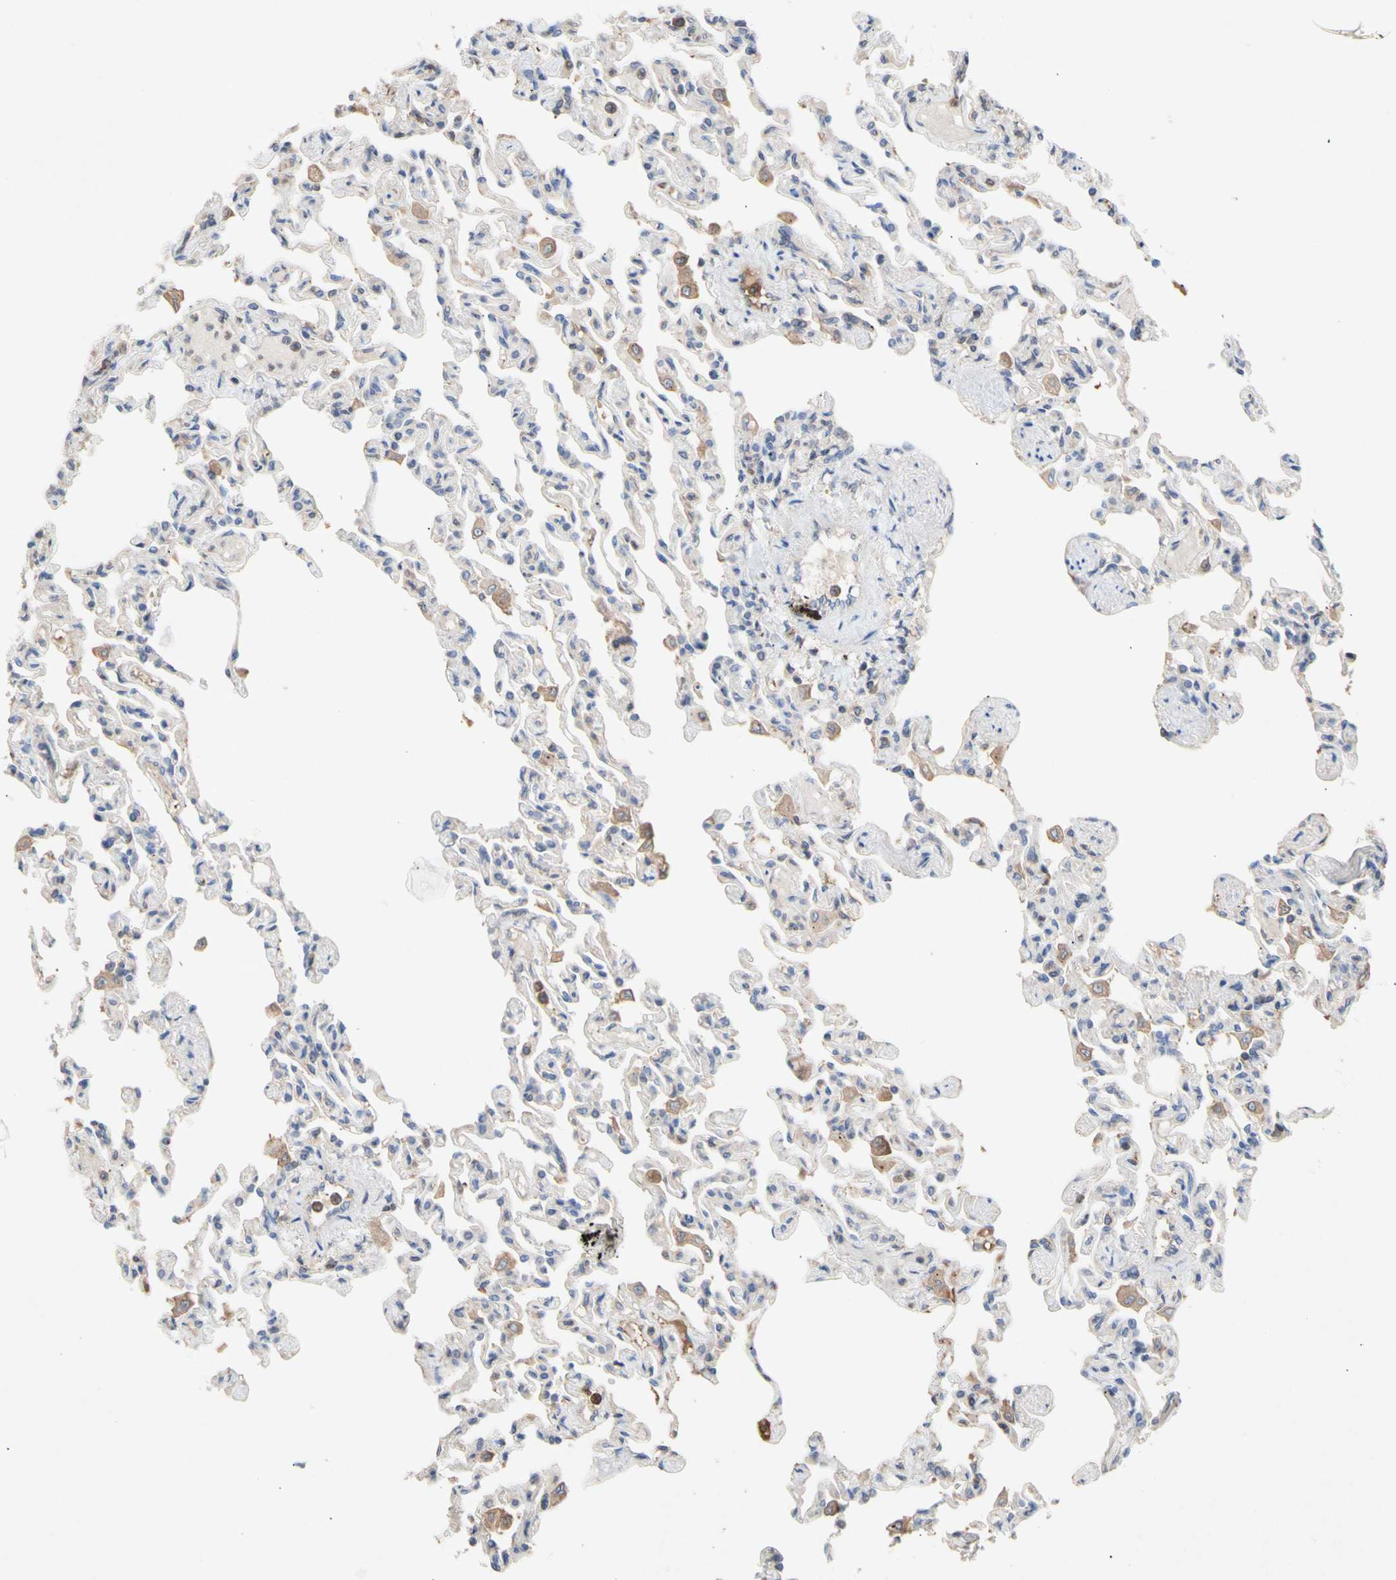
{"staining": {"intensity": "weak", "quantity": "25%-75%", "location": "cytoplasmic/membranous"}, "tissue": "lung", "cell_type": "Alveolar cells", "image_type": "normal", "snomed": [{"axis": "morphology", "description": "Normal tissue, NOS"}, {"axis": "topography", "description": "Lung"}], "caption": "Immunohistochemistry of normal lung reveals low levels of weak cytoplasmic/membranous staining in about 25%-75% of alveolar cells.", "gene": "NECTIN3", "patient": {"sex": "male", "age": 21}}